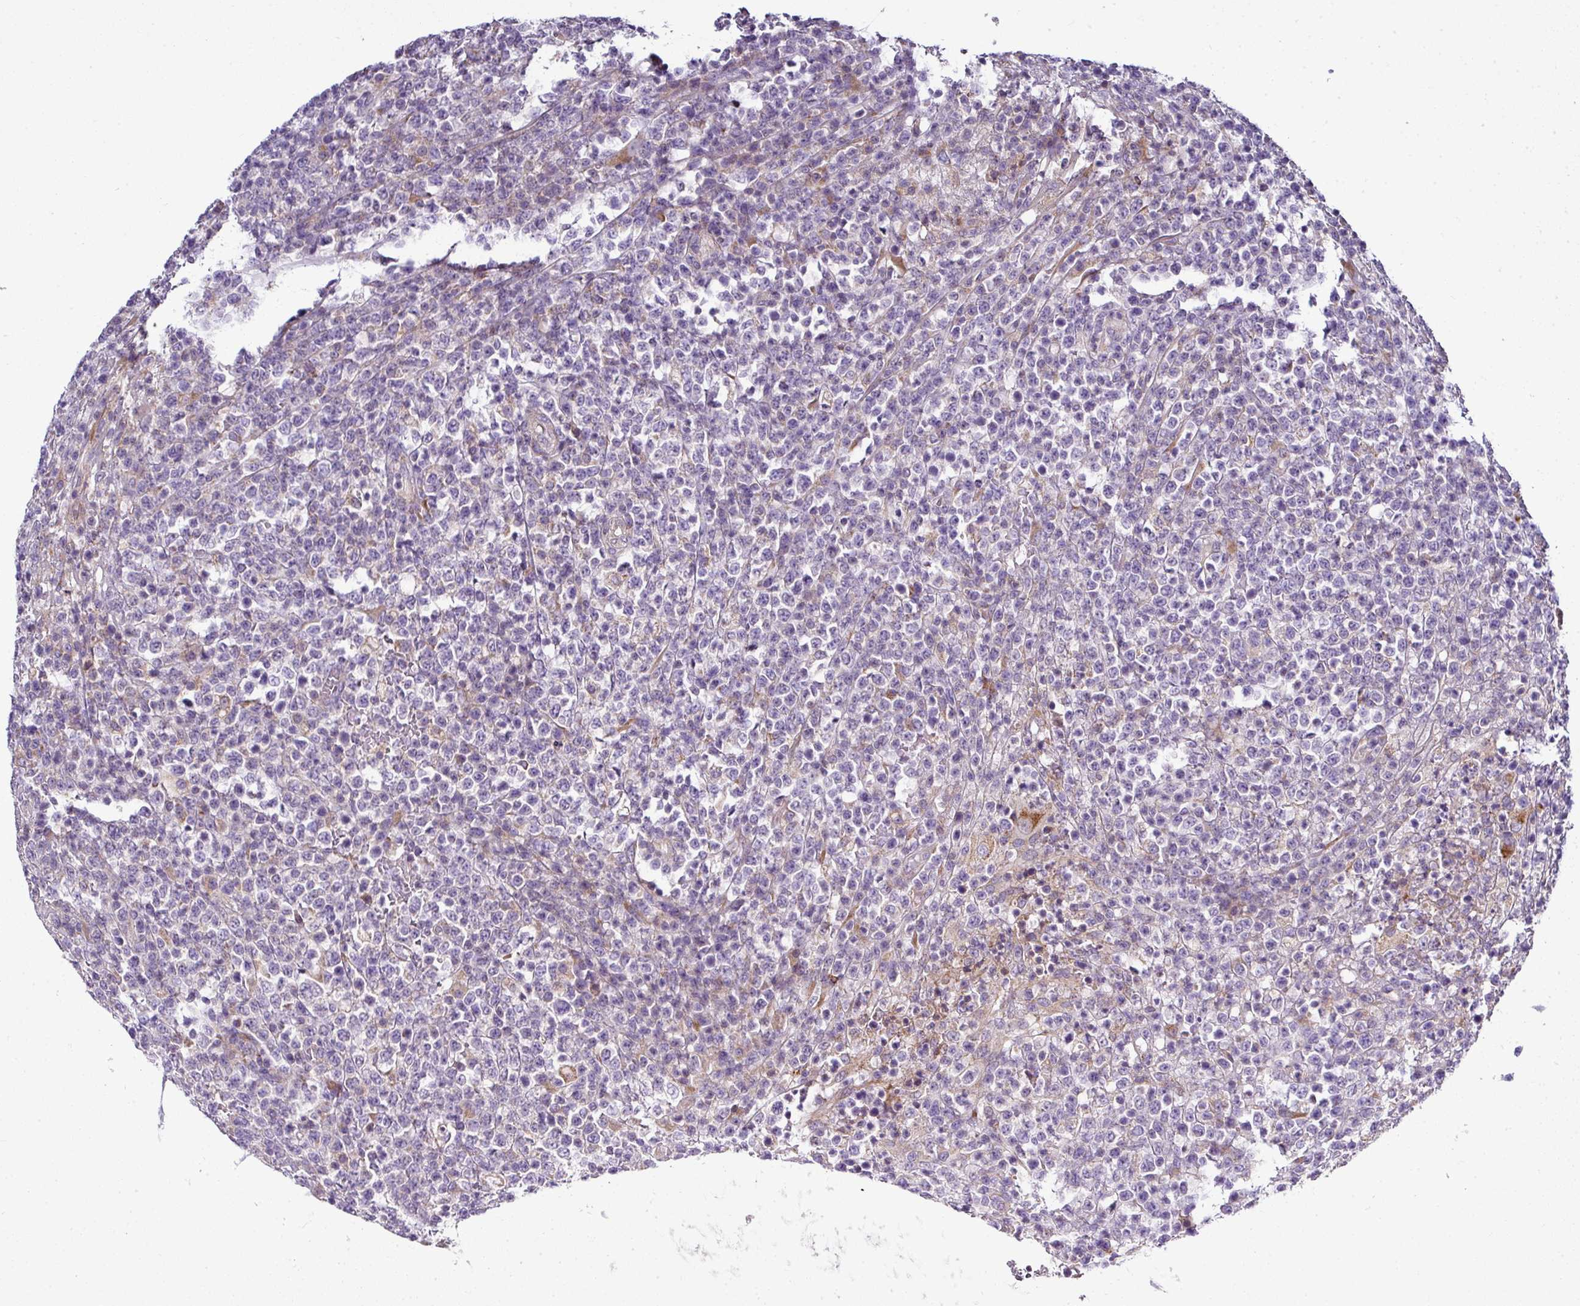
{"staining": {"intensity": "negative", "quantity": "none", "location": "none"}, "tissue": "lymphoma", "cell_type": "Tumor cells", "image_type": "cancer", "snomed": [{"axis": "morphology", "description": "Malignant lymphoma, non-Hodgkin's type, High grade"}, {"axis": "topography", "description": "Colon"}], "caption": "The image displays no staining of tumor cells in high-grade malignant lymphoma, non-Hodgkin's type. Brightfield microscopy of IHC stained with DAB (3,3'-diaminobenzidine) (brown) and hematoxylin (blue), captured at high magnification.", "gene": "GAN", "patient": {"sex": "female", "age": 53}}